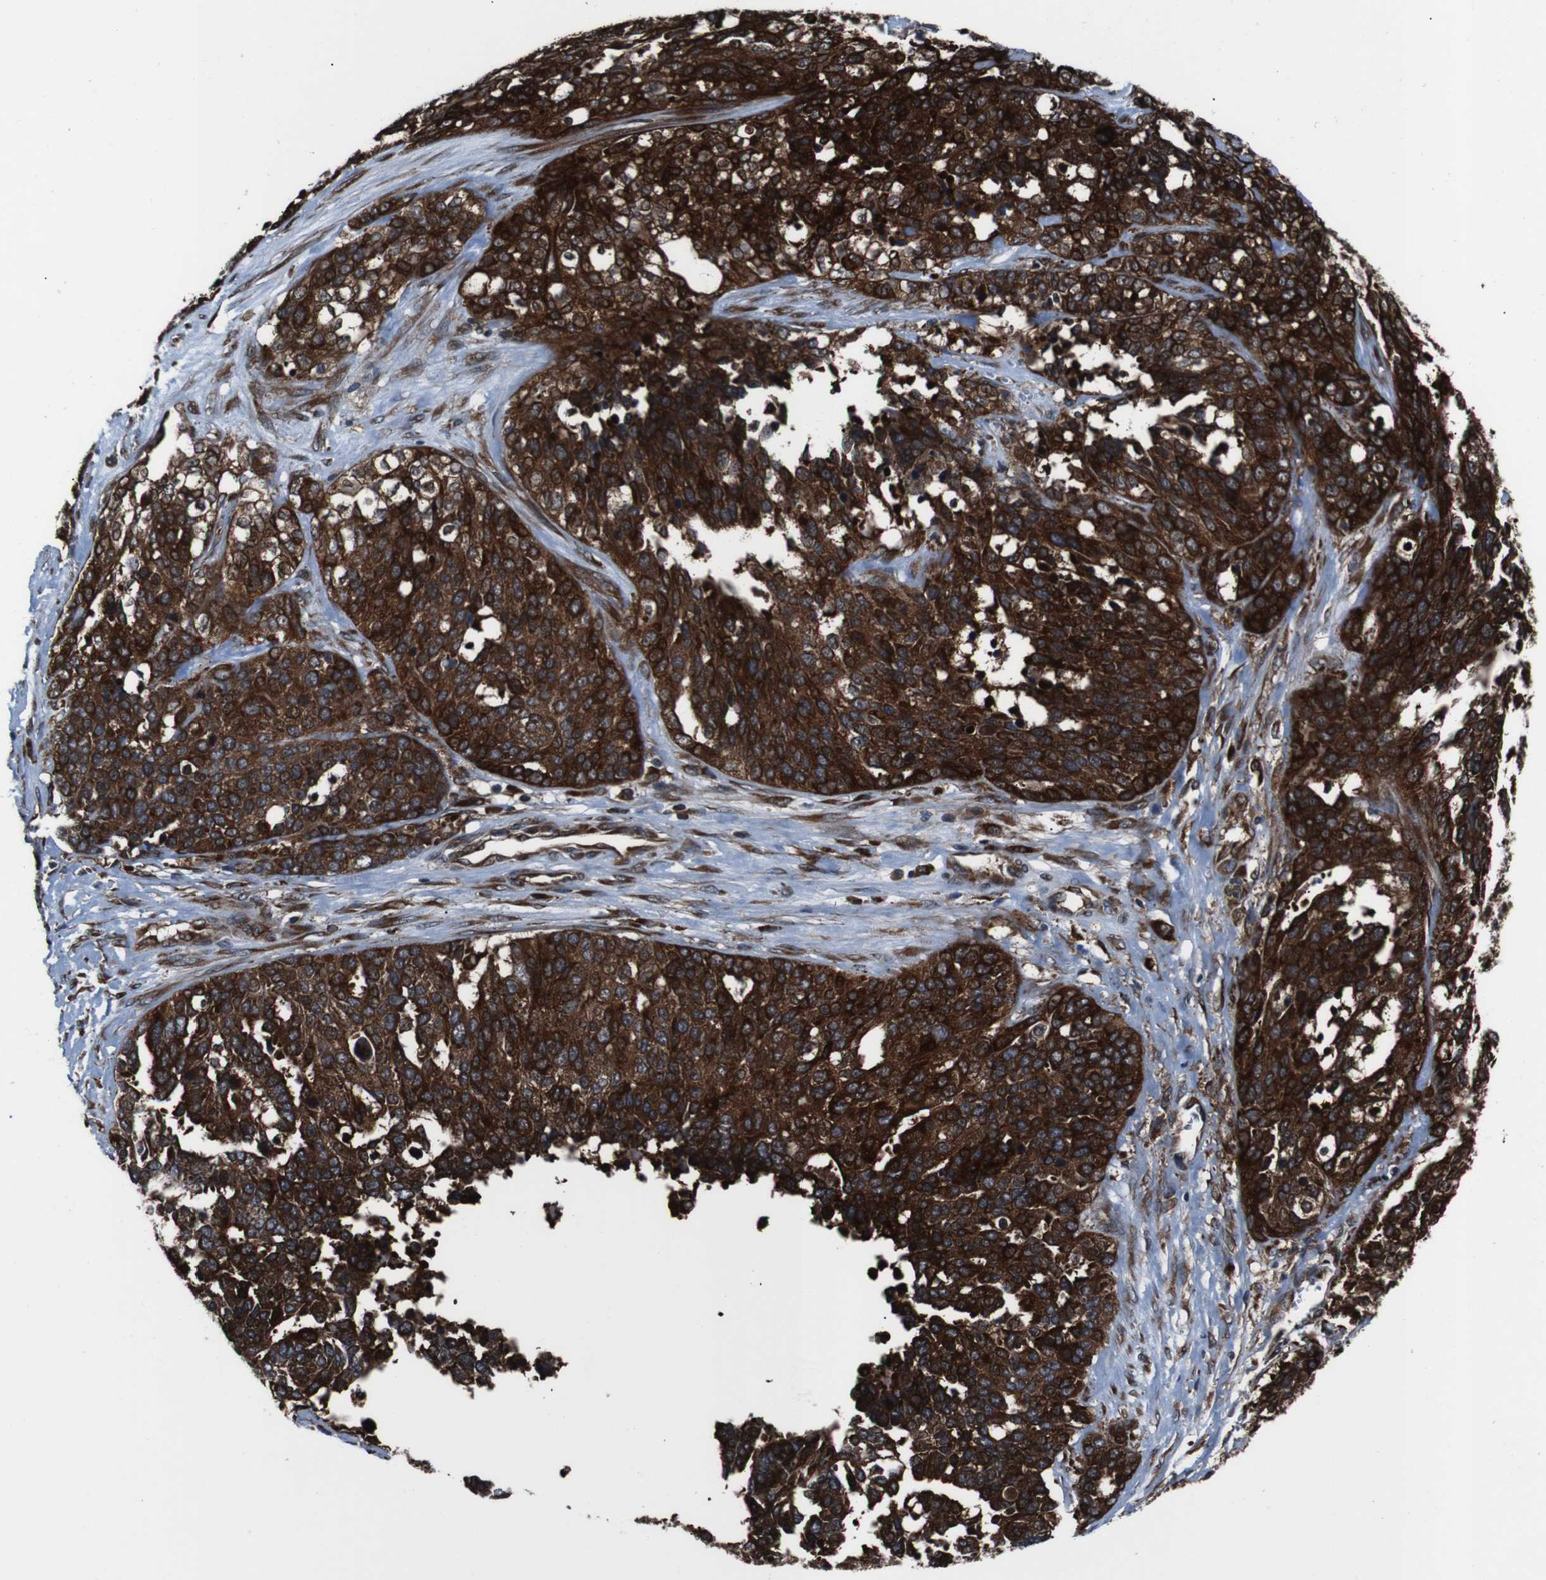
{"staining": {"intensity": "strong", "quantity": ">75%", "location": "cytoplasmic/membranous"}, "tissue": "ovarian cancer", "cell_type": "Tumor cells", "image_type": "cancer", "snomed": [{"axis": "morphology", "description": "Cystadenocarcinoma, serous, NOS"}, {"axis": "topography", "description": "Ovary"}], "caption": "Immunohistochemistry (IHC) photomicrograph of neoplastic tissue: human ovarian cancer stained using immunohistochemistry shows high levels of strong protein expression localized specifically in the cytoplasmic/membranous of tumor cells, appearing as a cytoplasmic/membranous brown color.", "gene": "EIF4A2", "patient": {"sex": "female", "age": 44}}